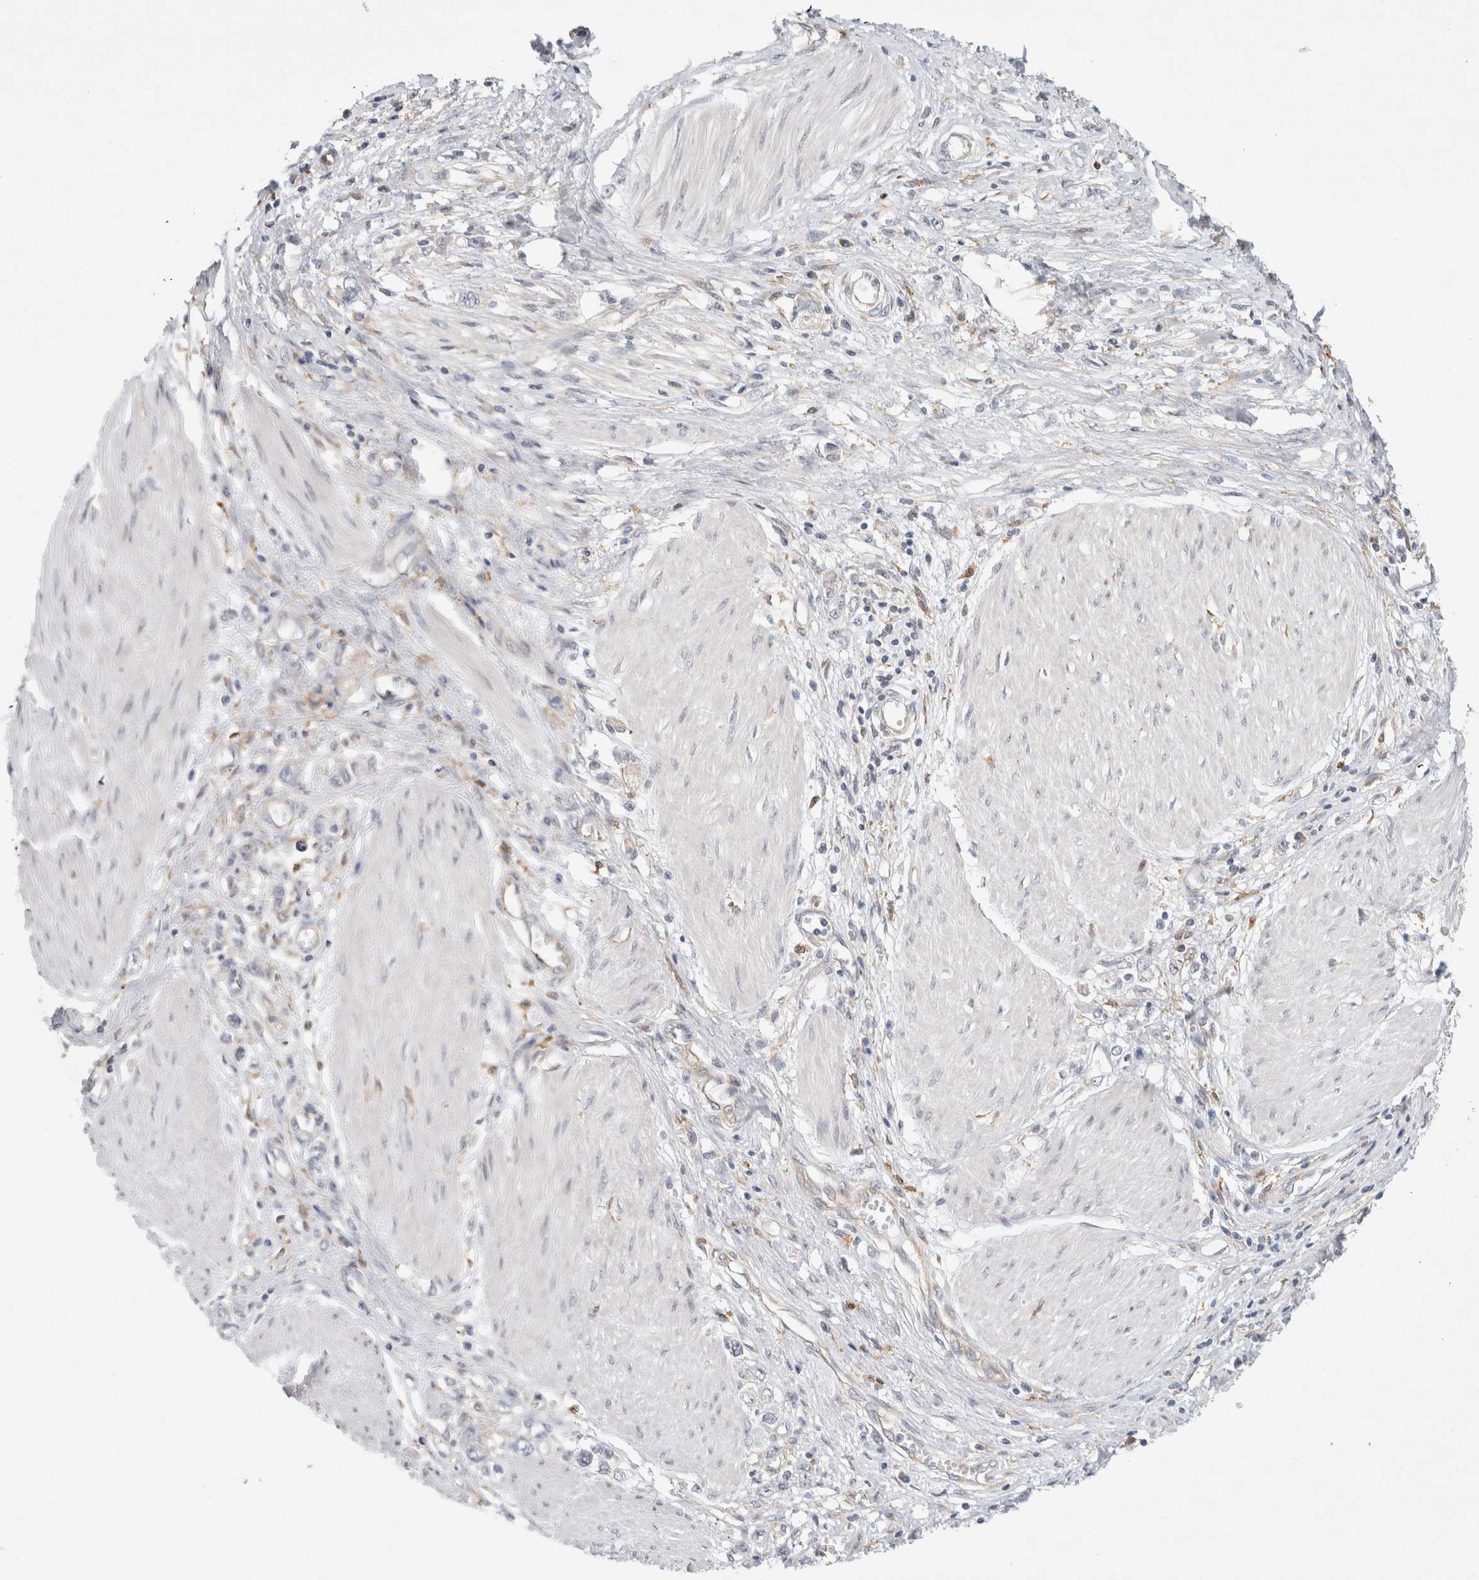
{"staining": {"intensity": "negative", "quantity": "none", "location": "none"}, "tissue": "stomach cancer", "cell_type": "Tumor cells", "image_type": "cancer", "snomed": [{"axis": "morphology", "description": "Adenocarcinoma, NOS"}, {"axis": "topography", "description": "Stomach"}], "caption": "The immunohistochemistry micrograph has no significant expression in tumor cells of stomach adenocarcinoma tissue.", "gene": "CDCA7L", "patient": {"sex": "female", "age": 76}}